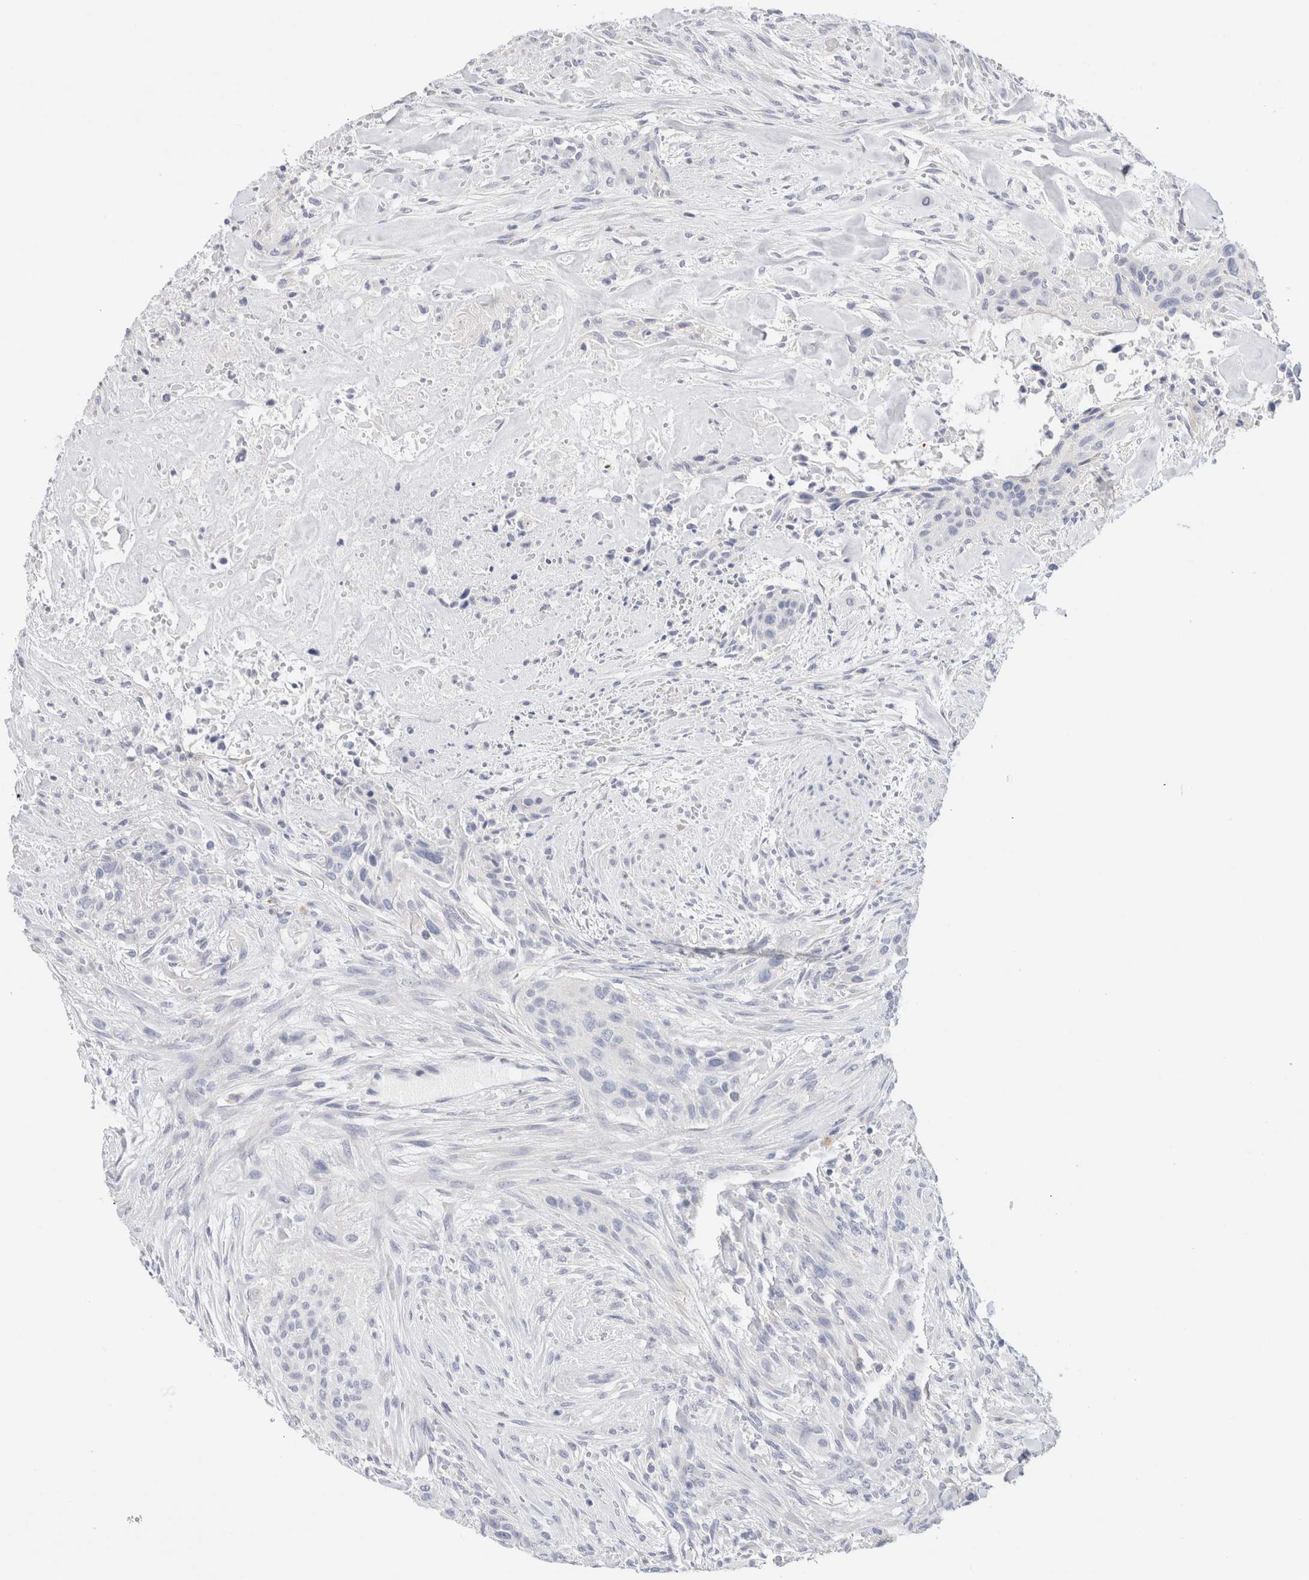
{"staining": {"intensity": "negative", "quantity": "none", "location": "none"}, "tissue": "urothelial cancer", "cell_type": "Tumor cells", "image_type": "cancer", "snomed": [{"axis": "morphology", "description": "Urothelial carcinoma, High grade"}, {"axis": "topography", "description": "Urinary bladder"}], "caption": "Immunohistochemical staining of human urothelial cancer displays no significant positivity in tumor cells.", "gene": "GADD45G", "patient": {"sex": "male", "age": 35}}